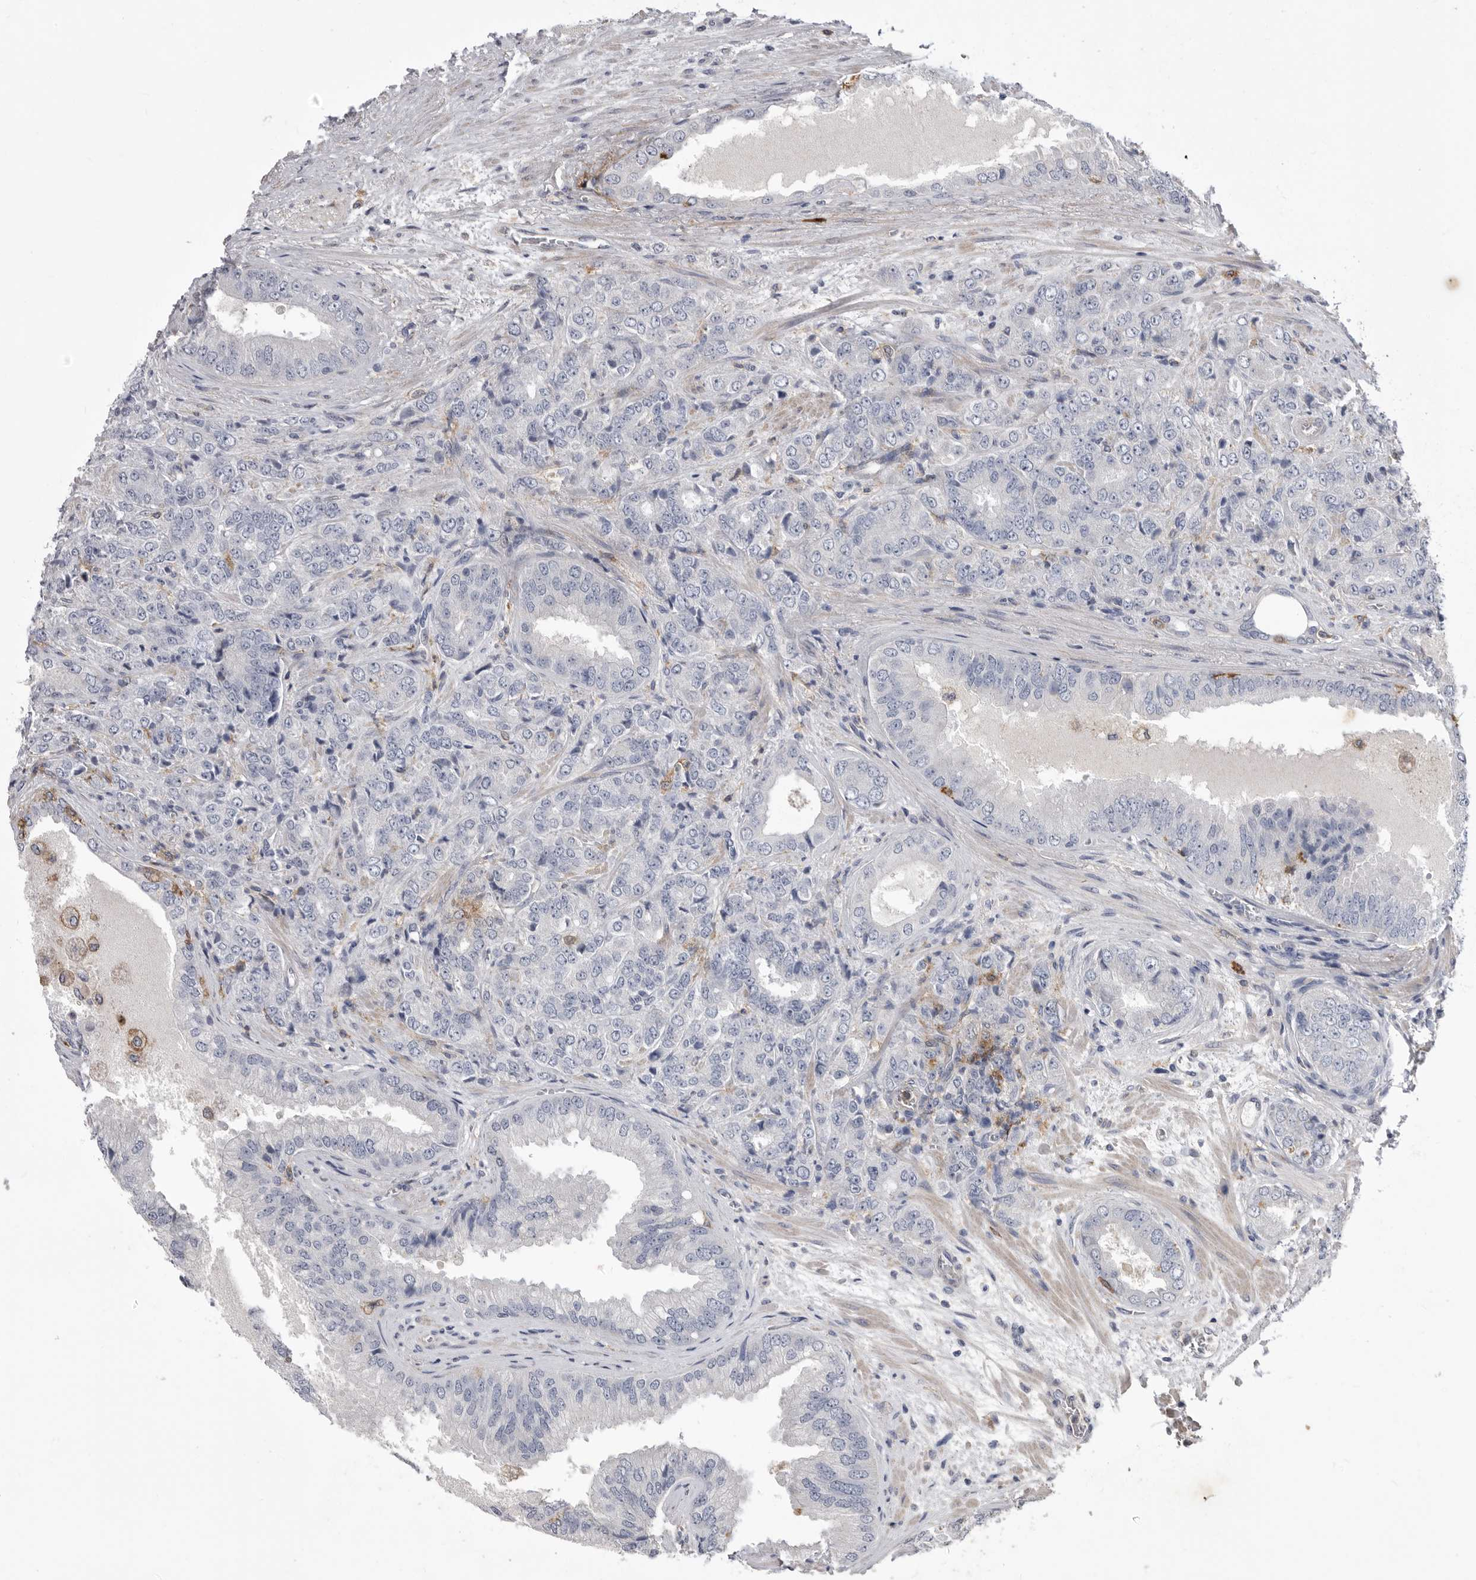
{"staining": {"intensity": "negative", "quantity": "none", "location": "none"}, "tissue": "prostate cancer", "cell_type": "Tumor cells", "image_type": "cancer", "snomed": [{"axis": "morphology", "description": "Adenocarcinoma, High grade"}, {"axis": "topography", "description": "Prostate"}], "caption": "Immunohistochemistry image of neoplastic tissue: prostate cancer (adenocarcinoma (high-grade)) stained with DAB demonstrates no significant protein expression in tumor cells. (Immunohistochemistry, brightfield microscopy, high magnification).", "gene": "SIGLEC10", "patient": {"sex": "male", "age": 58}}